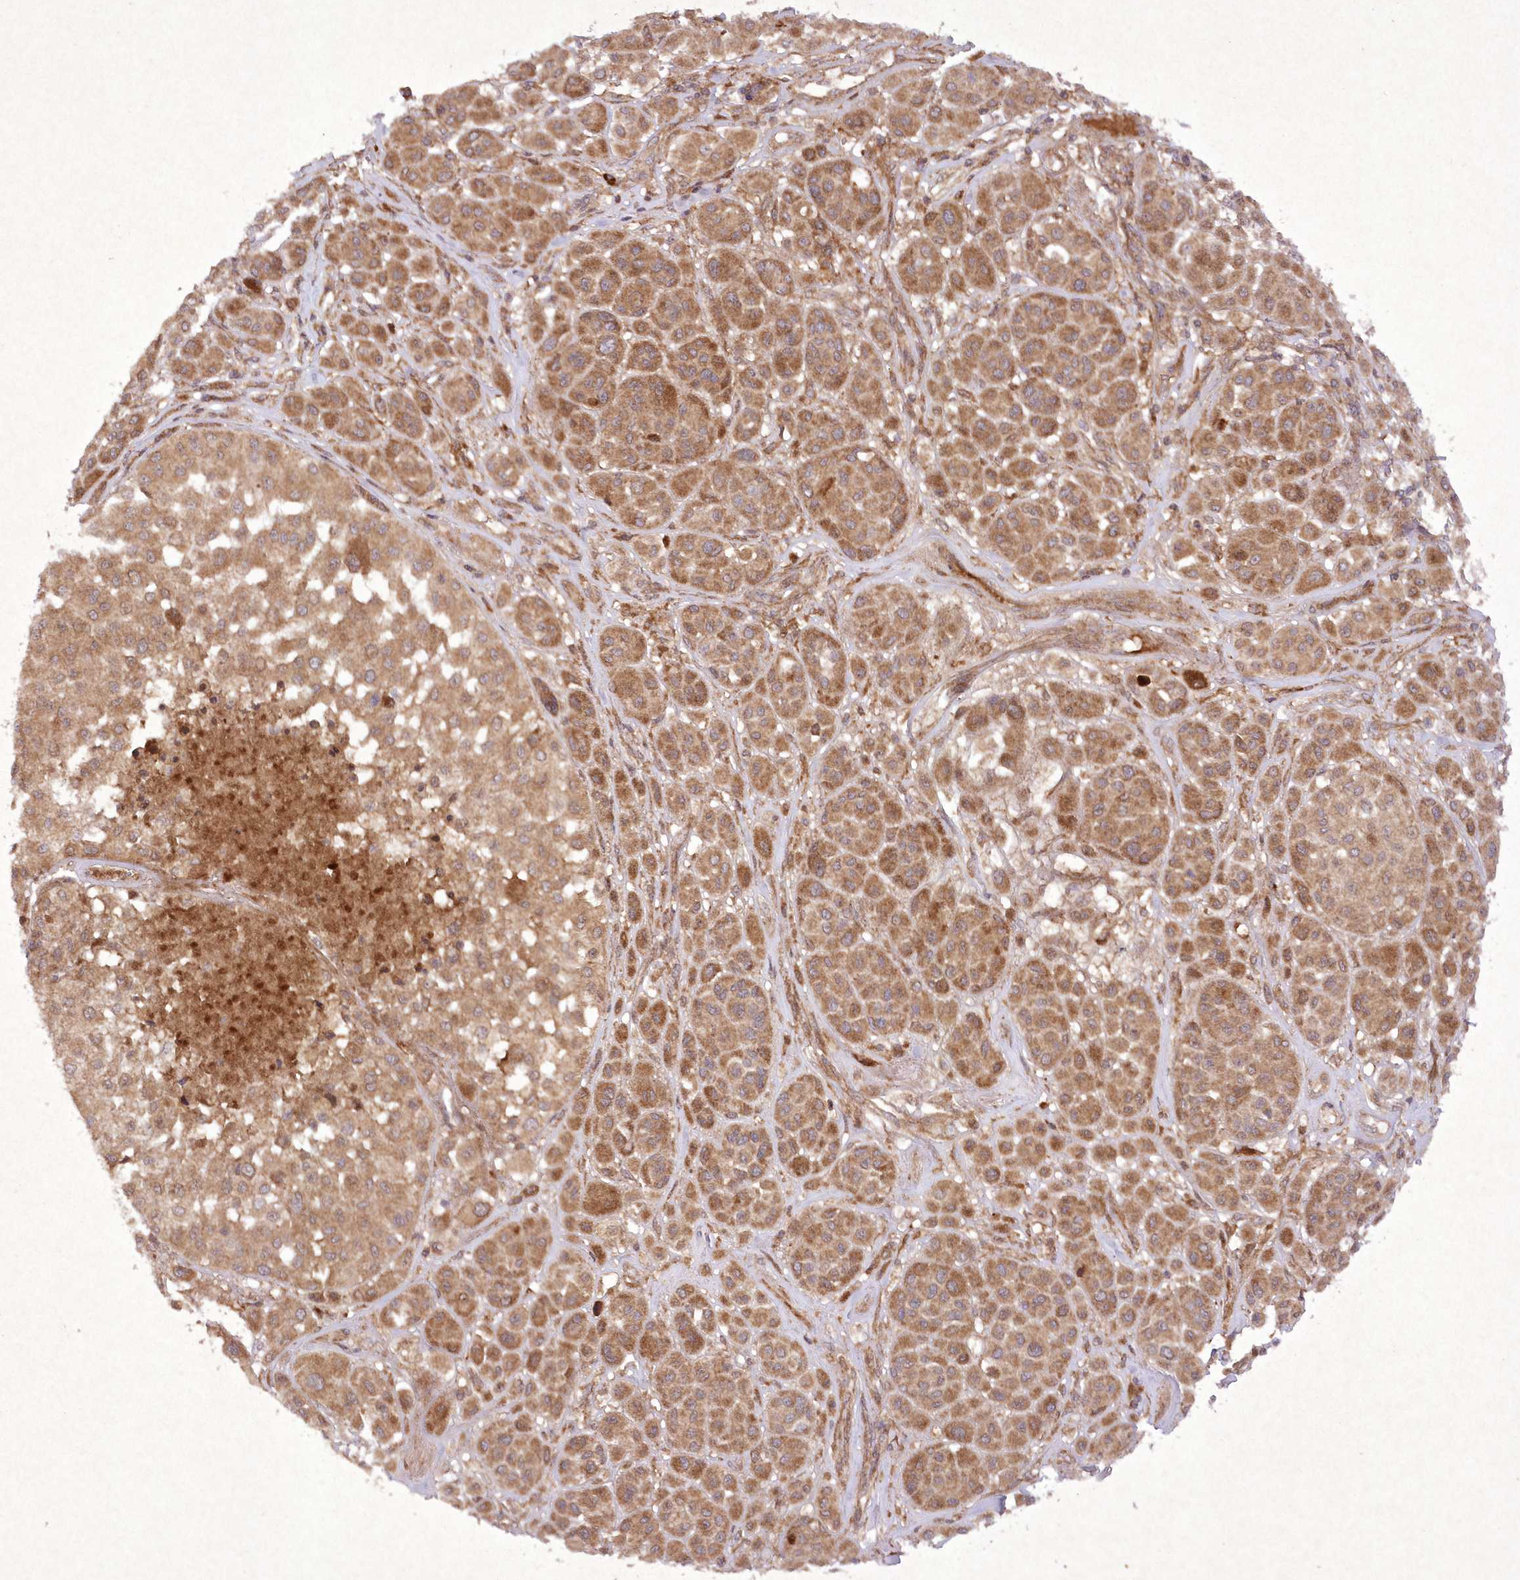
{"staining": {"intensity": "moderate", "quantity": ">75%", "location": "cytoplasmic/membranous"}, "tissue": "melanoma", "cell_type": "Tumor cells", "image_type": "cancer", "snomed": [{"axis": "morphology", "description": "Malignant melanoma, Metastatic site"}, {"axis": "topography", "description": "Soft tissue"}], "caption": "Immunohistochemistry histopathology image of neoplastic tissue: melanoma stained using IHC demonstrates medium levels of moderate protein expression localized specifically in the cytoplasmic/membranous of tumor cells, appearing as a cytoplasmic/membranous brown color.", "gene": "APOM", "patient": {"sex": "male", "age": 41}}